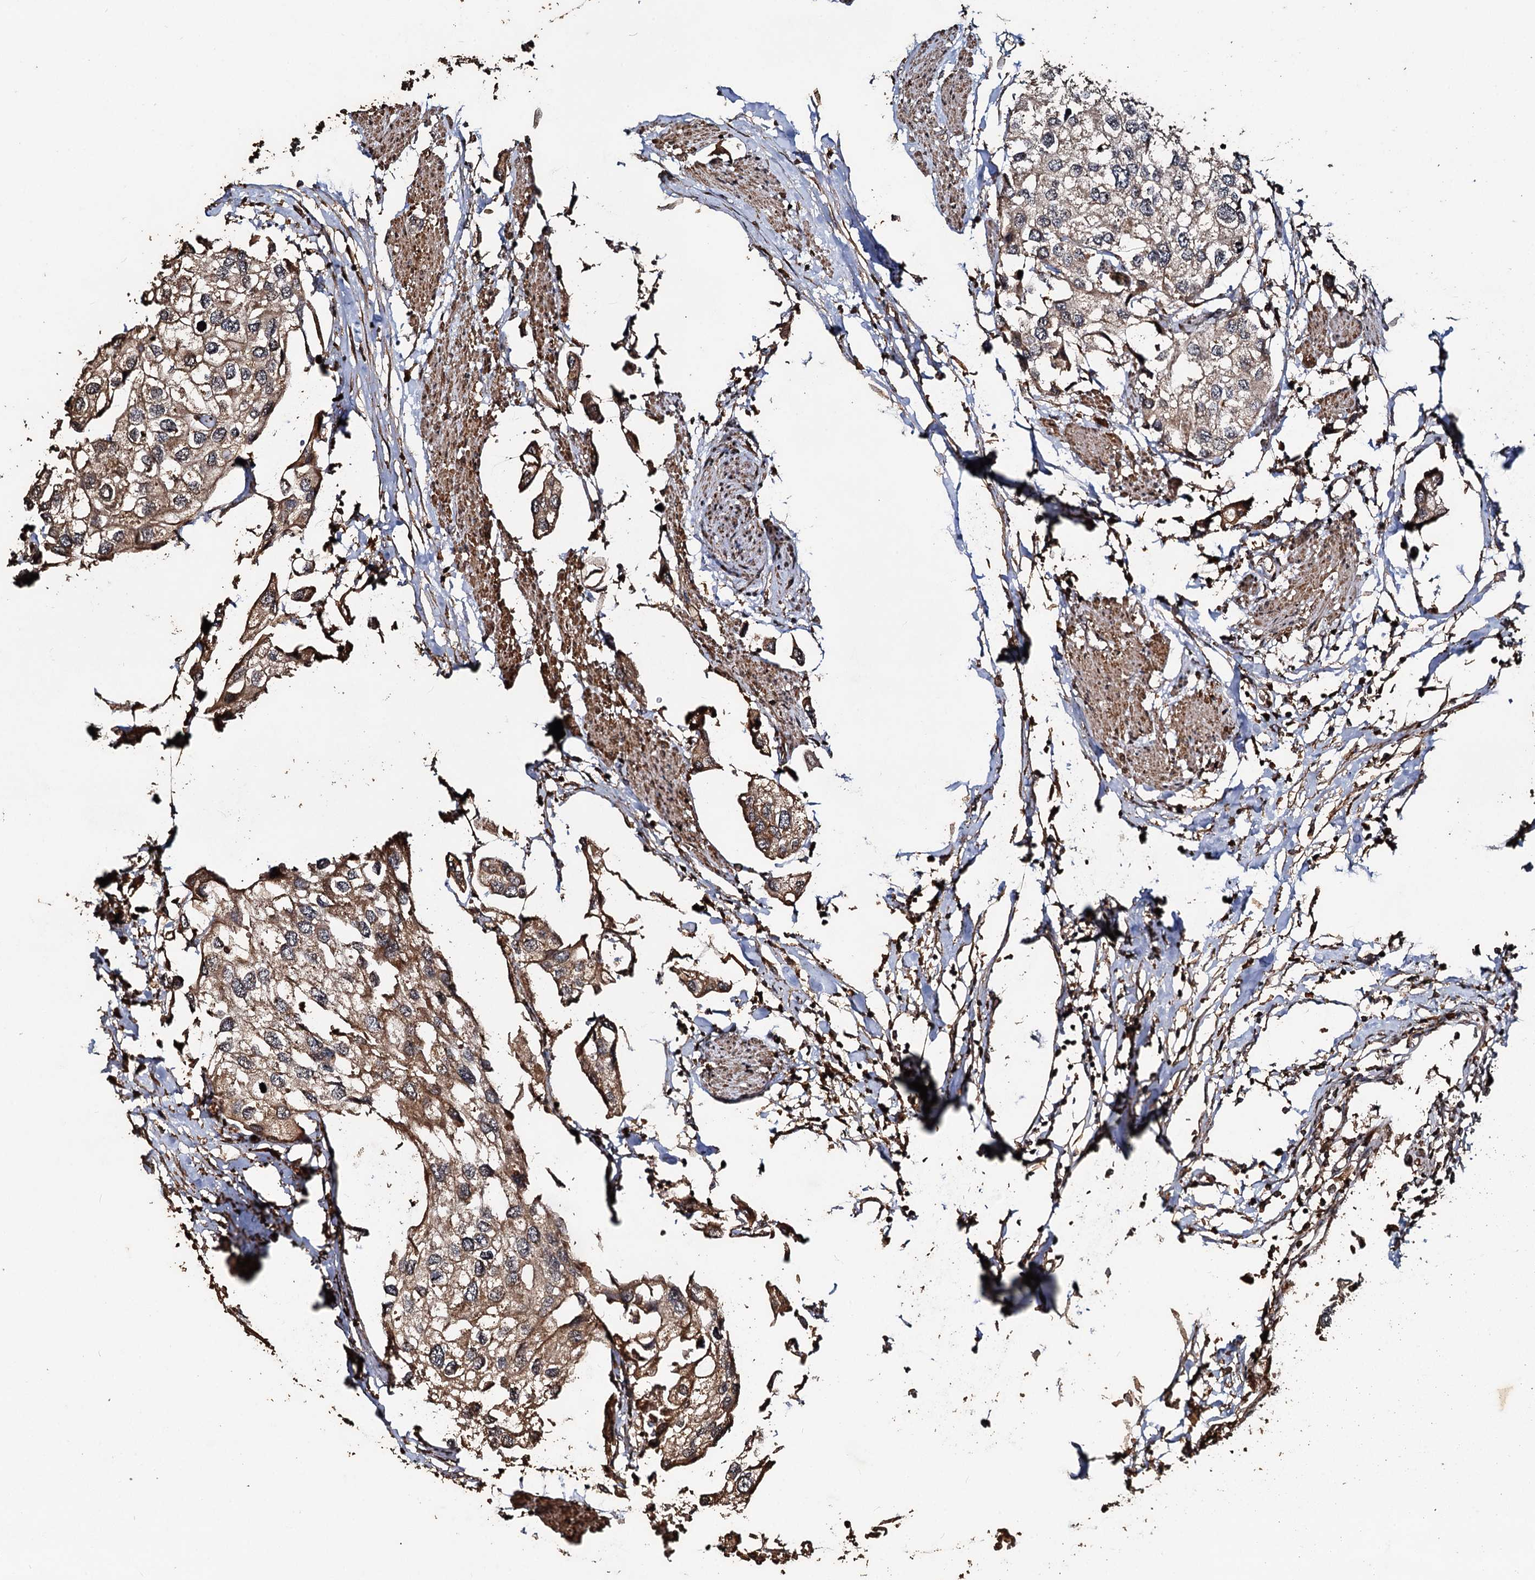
{"staining": {"intensity": "moderate", "quantity": ">75%", "location": "cytoplasmic/membranous"}, "tissue": "urothelial cancer", "cell_type": "Tumor cells", "image_type": "cancer", "snomed": [{"axis": "morphology", "description": "Urothelial carcinoma, High grade"}, {"axis": "topography", "description": "Urinary bladder"}], "caption": "Protein expression analysis of high-grade urothelial carcinoma demonstrates moderate cytoplasmic/membranous staining in about >75% of tumor cells.", "gene": "NOTCH2NLA", "patient": {"sex": "male", "age": 64}}